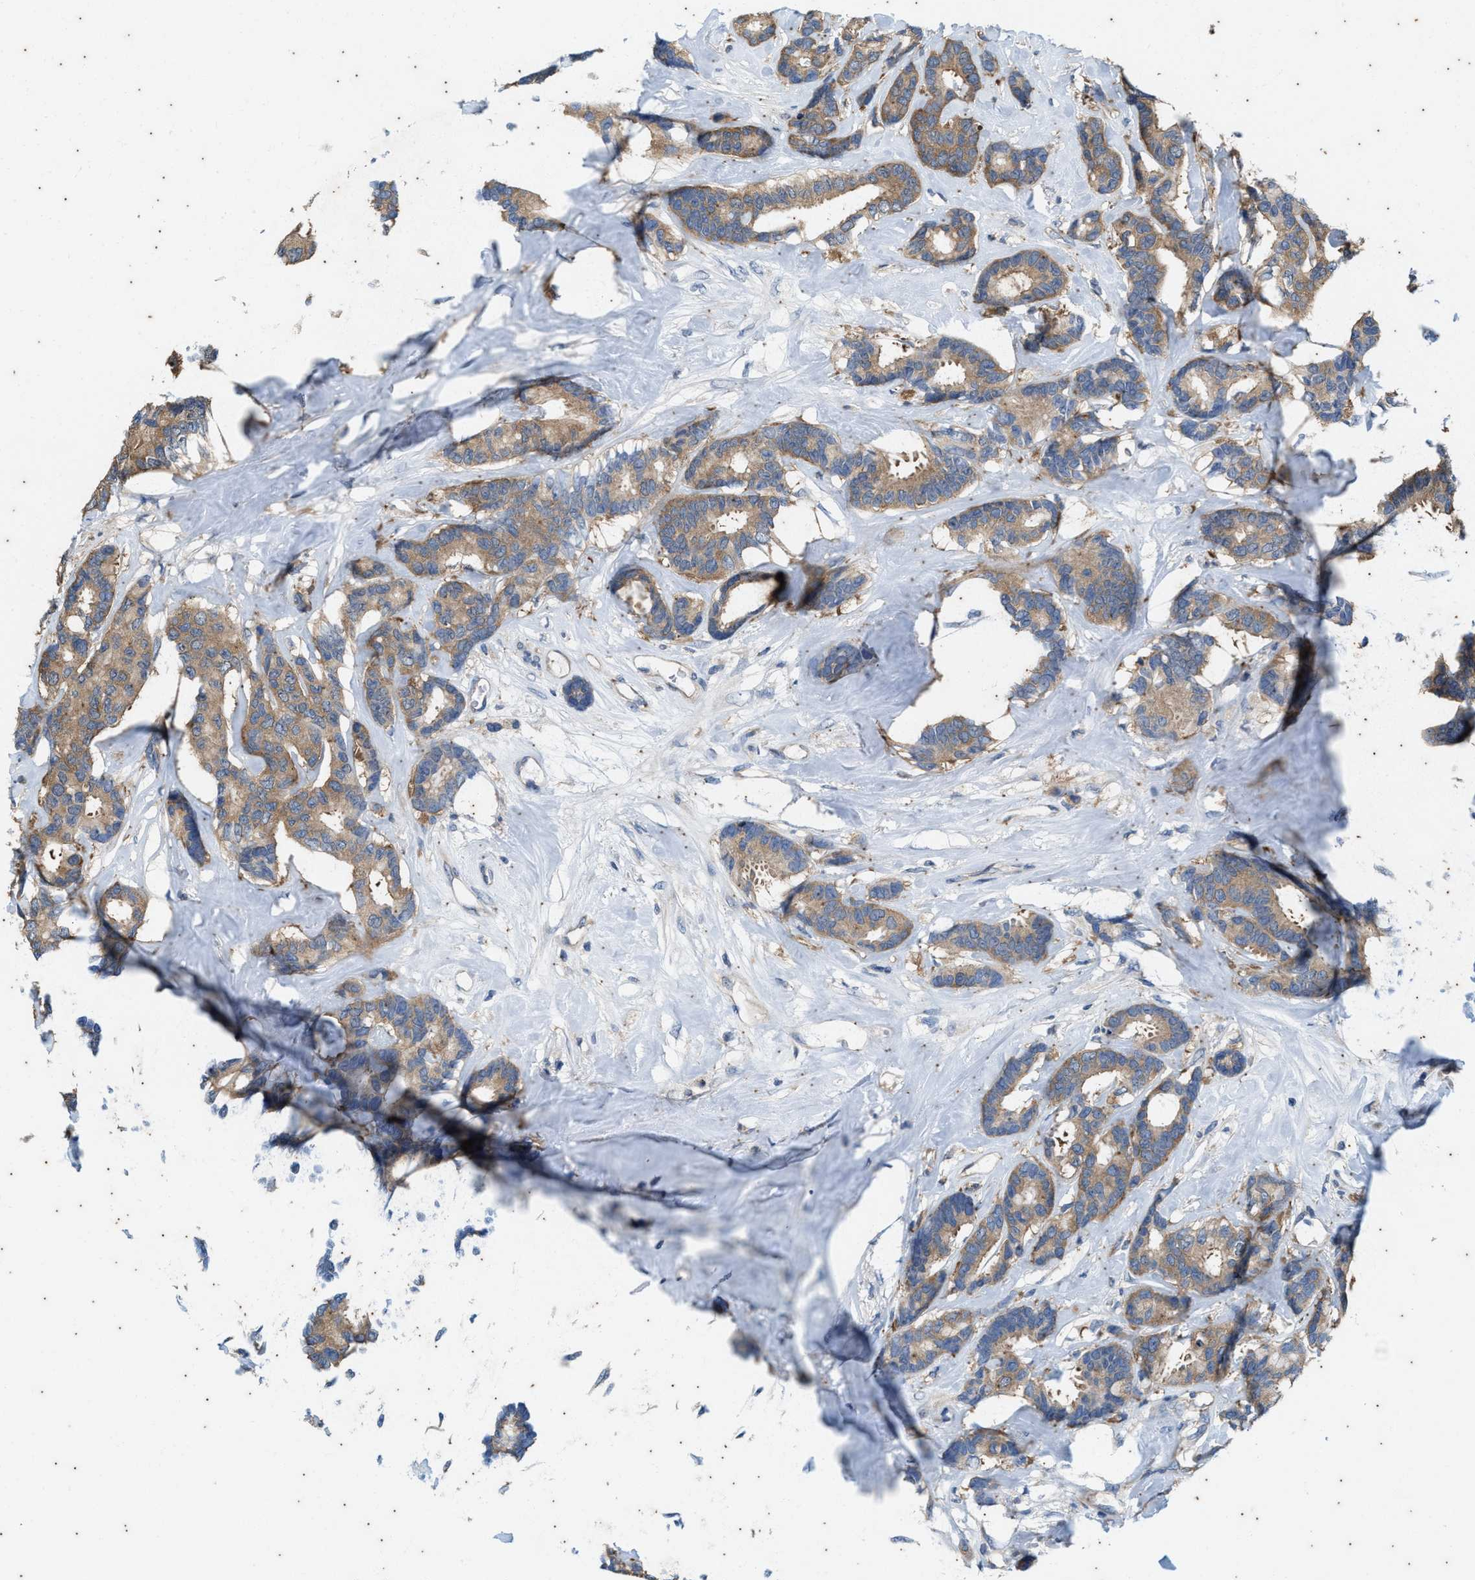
{"staining": {"intensity": "moderate", "quantity": ">75%", "location": "cytoplasmic/membranous"}, "tissue": "breast cancer", "cell_type": "Tumor cells", "image_type": "cancer", "snomed": [{"axis": "morphology", "description": "Duct carcinoma"}, {"axis": "topography", "description": "Breast"}], "caption": "Immunohistochemical staining of breast invasive ductal carcinoma displays medium levels of moderate cytoplasmic/membranous protein expression in about >75% of tumor cells.", "gene": "COX19", "patient": {"sex": "female", "age": 87}}